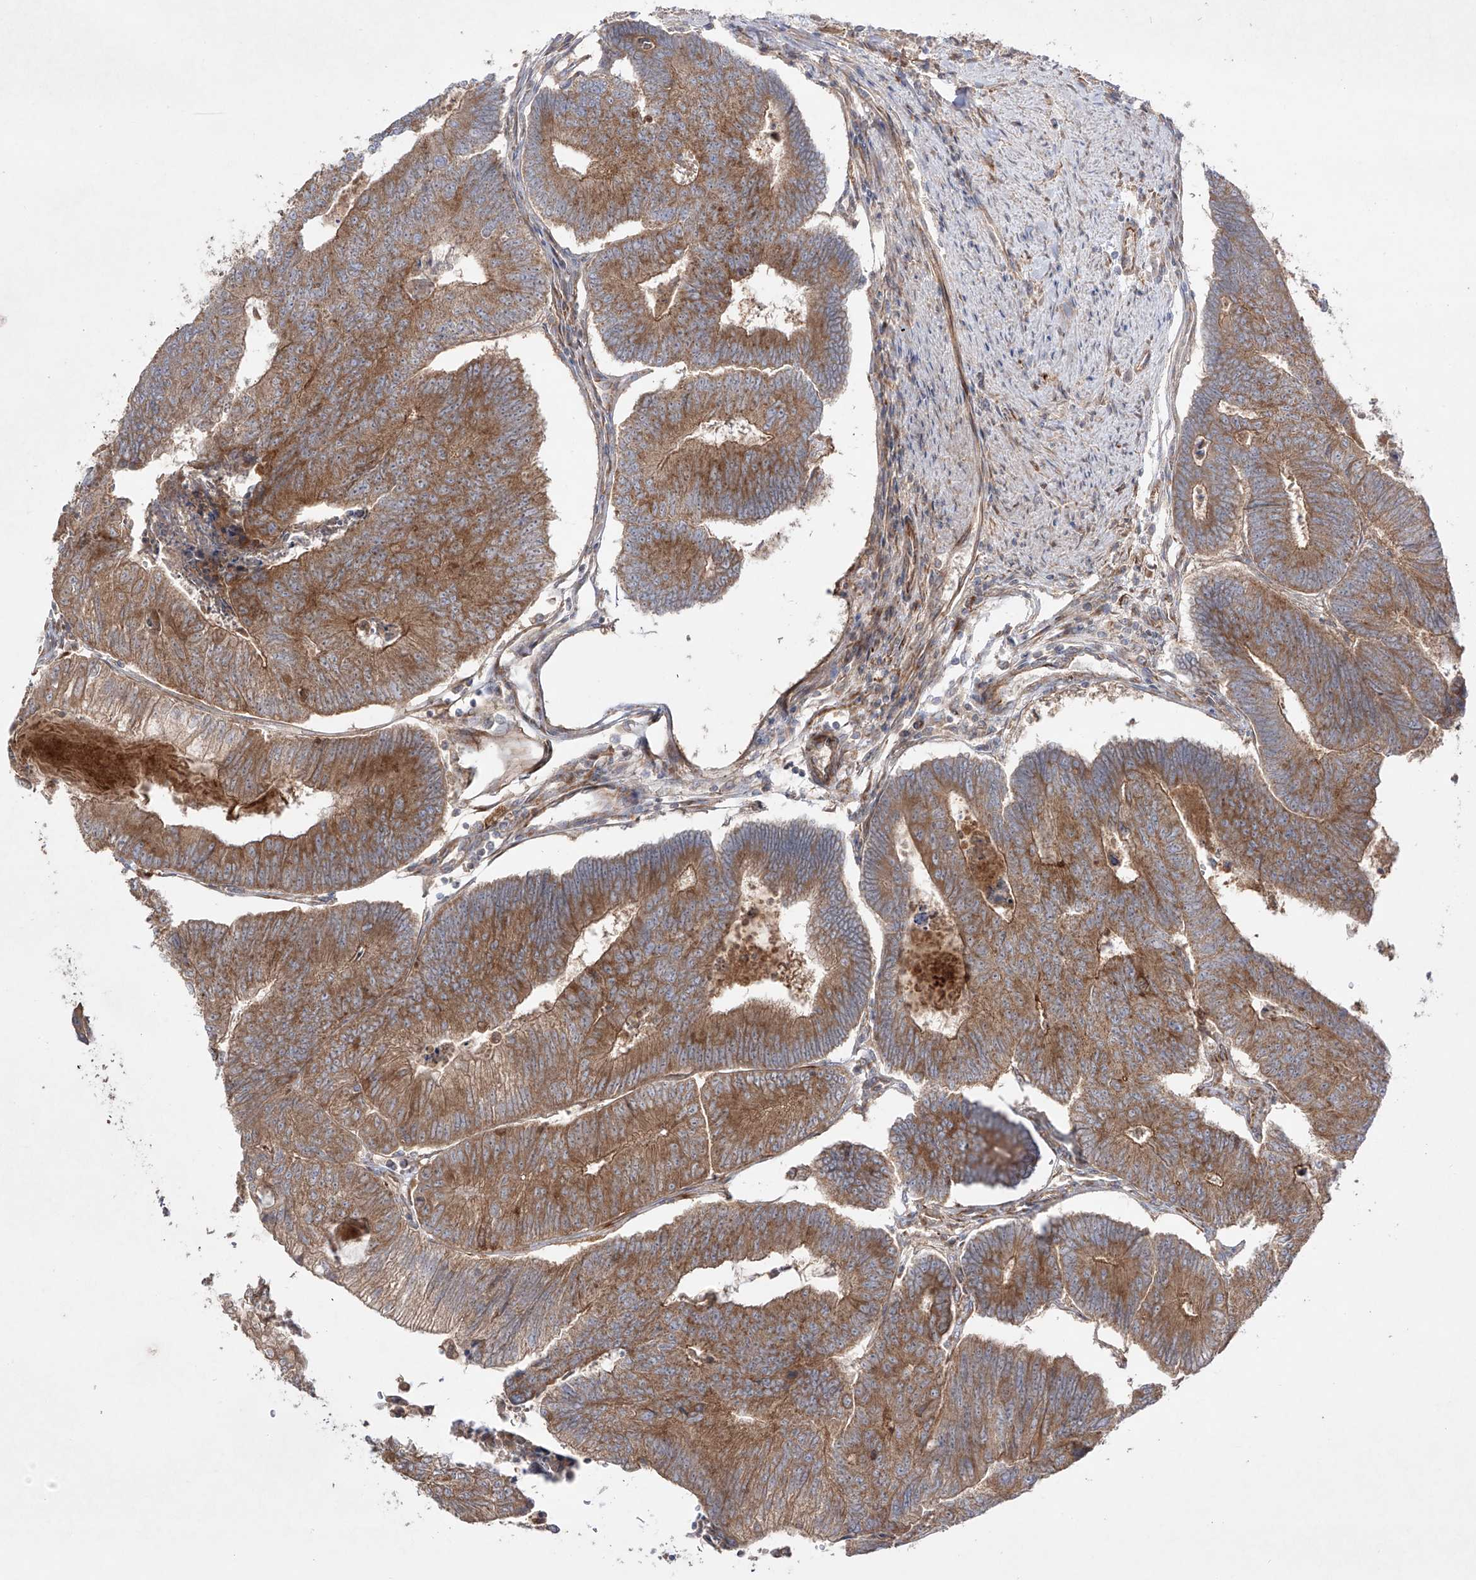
{"staining": {"intensity": "moderate", "quantity": ">75%", "location": "cytoplasmic/membranous"}, "tissue": "colorectal cancer", "cell_type": "Tumor cells", "image_type": "cancer", "snomed": [{"axis": "morphology", "description": "Adenocarcinoma, NOS"}, {"axis": "topography", "description": "Colon"}], "caption": "Tumor cells demonstrate medium levels of moderate cytoplasmic/membranous positivity in approximately >75% of cells in colorectal cancer (adenocarcinoma). (Stains: DAB in brown, nuclei in blue, Microscopy: brightfield microscopy at high magnification).", "gene": "YKT6", "patient": {"sex": "female", "age": 67}}